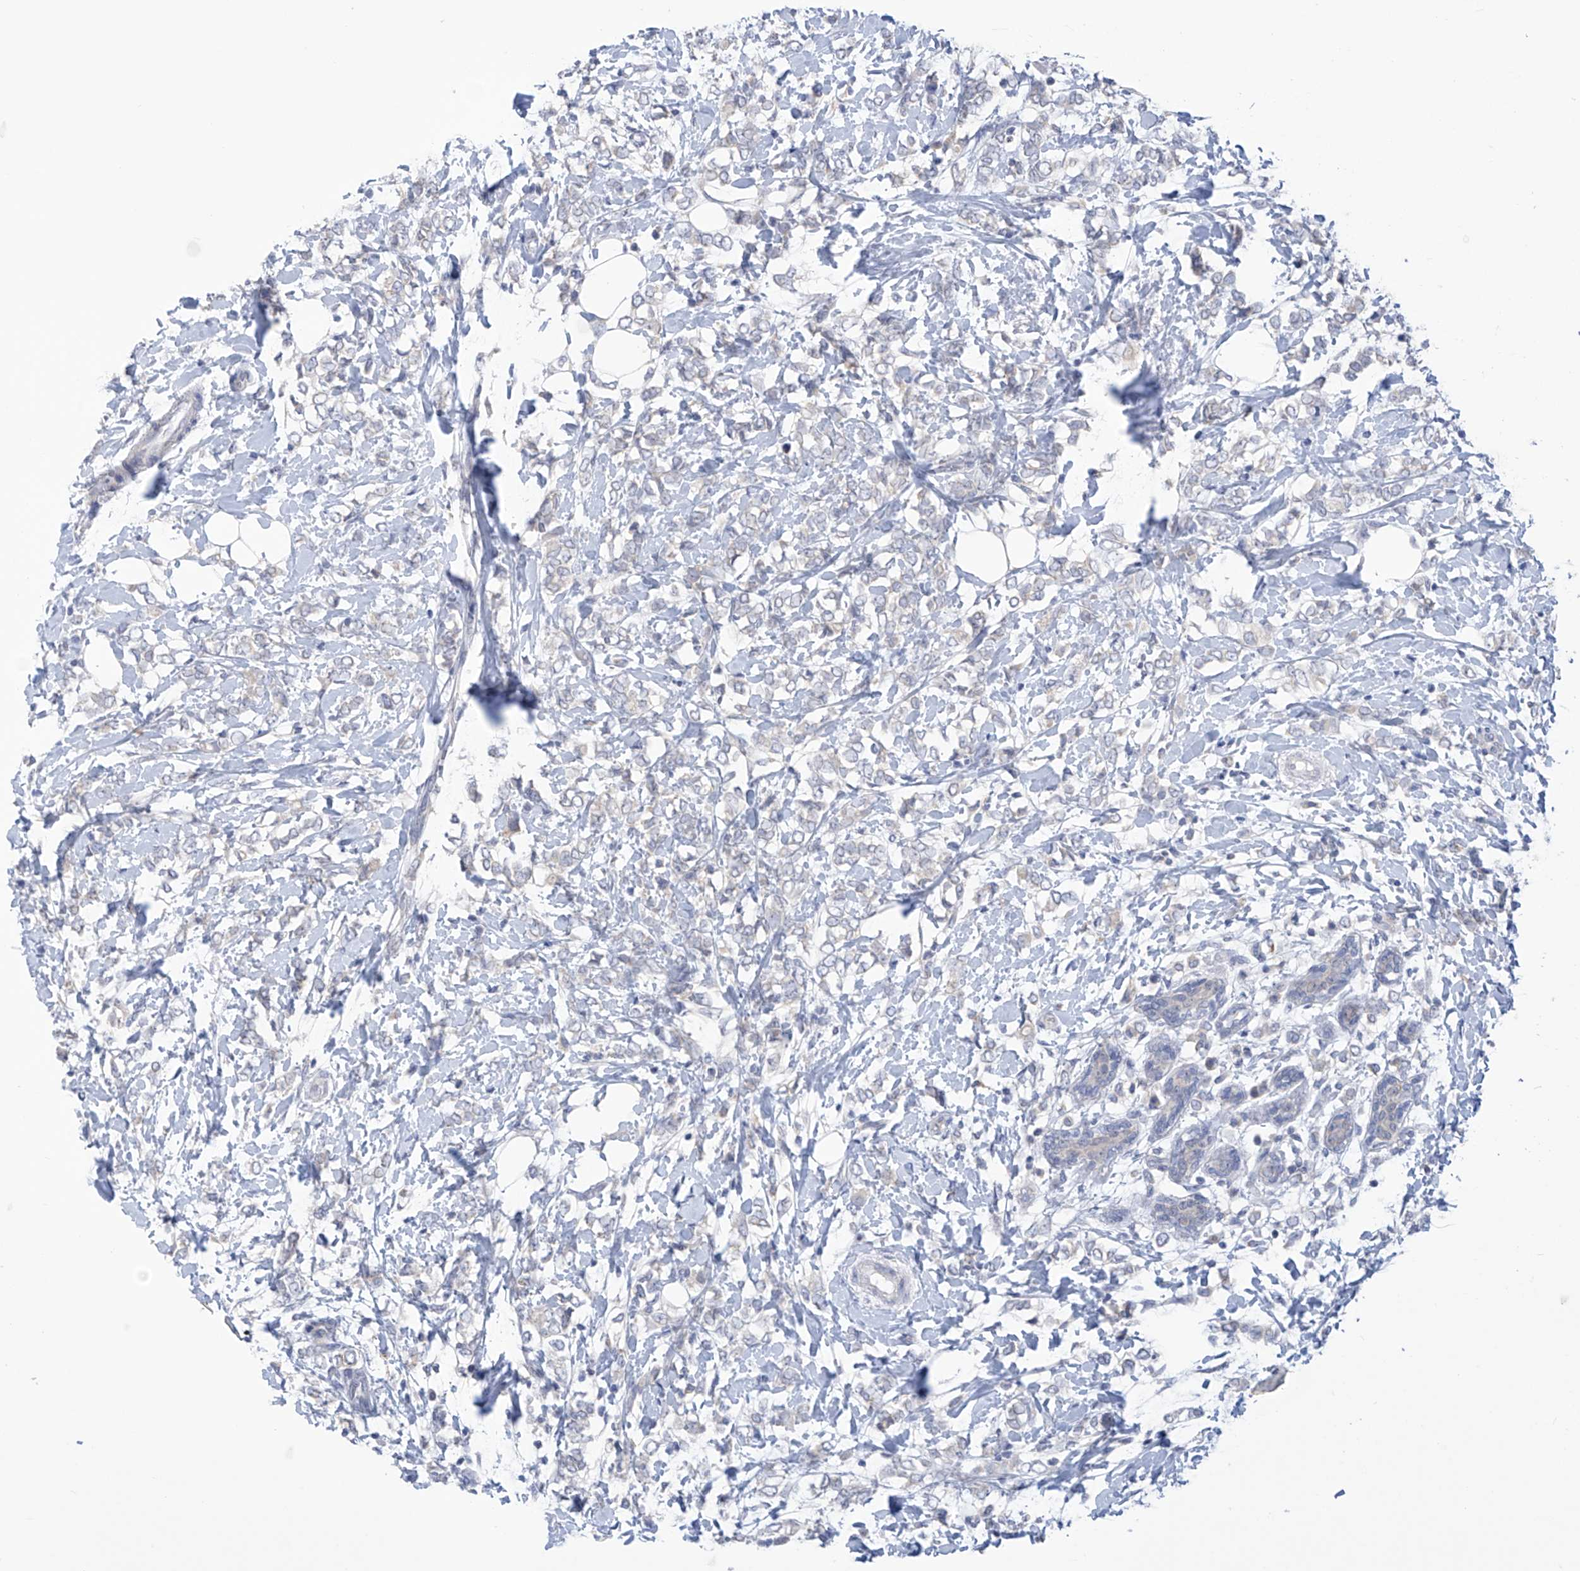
{"staining": {"intensity": "negative", "quantity": "none", "location": "none"}, "tissue": "breast cancer", "cell_type": "Tumor cells", "image_type": "cancer", "snomed": [{"axis": "morphology", "description": "Normal tissue, NOS"}, {"axis": "morphology", "description": "Lobular carcinoma"}, {"axis": "topography", "description": "Breast"}], "caption": "The image demonstrates no staining of tumor cells in breast cancer (lobular carcinoma). (DAB (3,3'-diaminobenzidine) immunohistochemistry visualized using brightfield microscopy, high magnification).", "gene": "IBA57", "patient": {"sex": "female", "age": 47}}